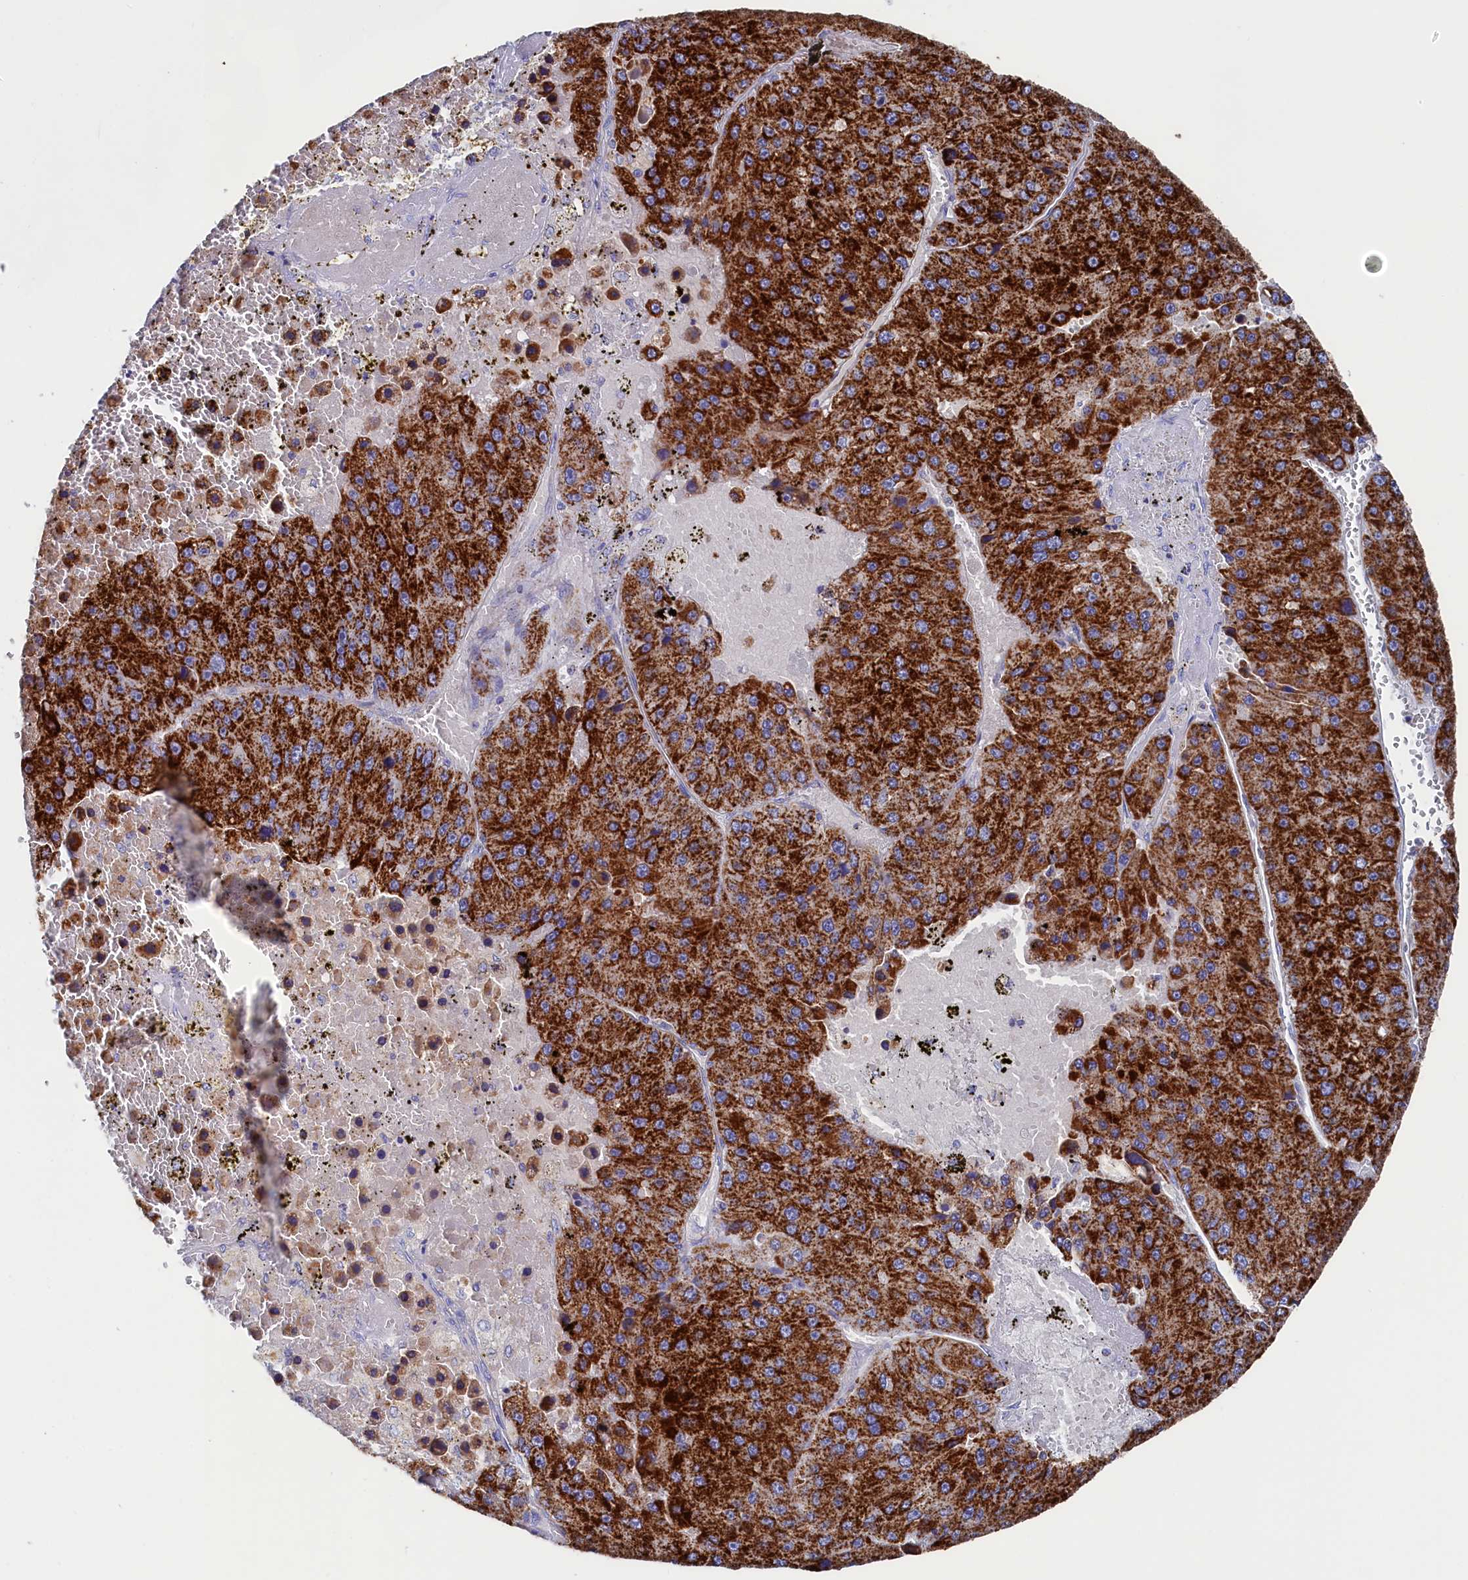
{"staining": {"intensity": "strong", "quantity": ">75%", "location": "cytoplasmic/membranous"}, "tissue": "liver cancer", "cell_type": "Tumor cells", "image_type": "cancer", "snomed": [{"axis": "morphology", "description": "Carcinoma, Hepatocellular, NOS"}, {"axis": "topography", "description": "Liver"}], "caption": "Immunohistochemical staining of liver cancer (hepatocellular carcinoma) exhibits strong cytoplasmic/membranous protein expression in approximately >75% of tumor cells.", "gene": "MMAB", "patient": {"sex": "female", "age": 73}}